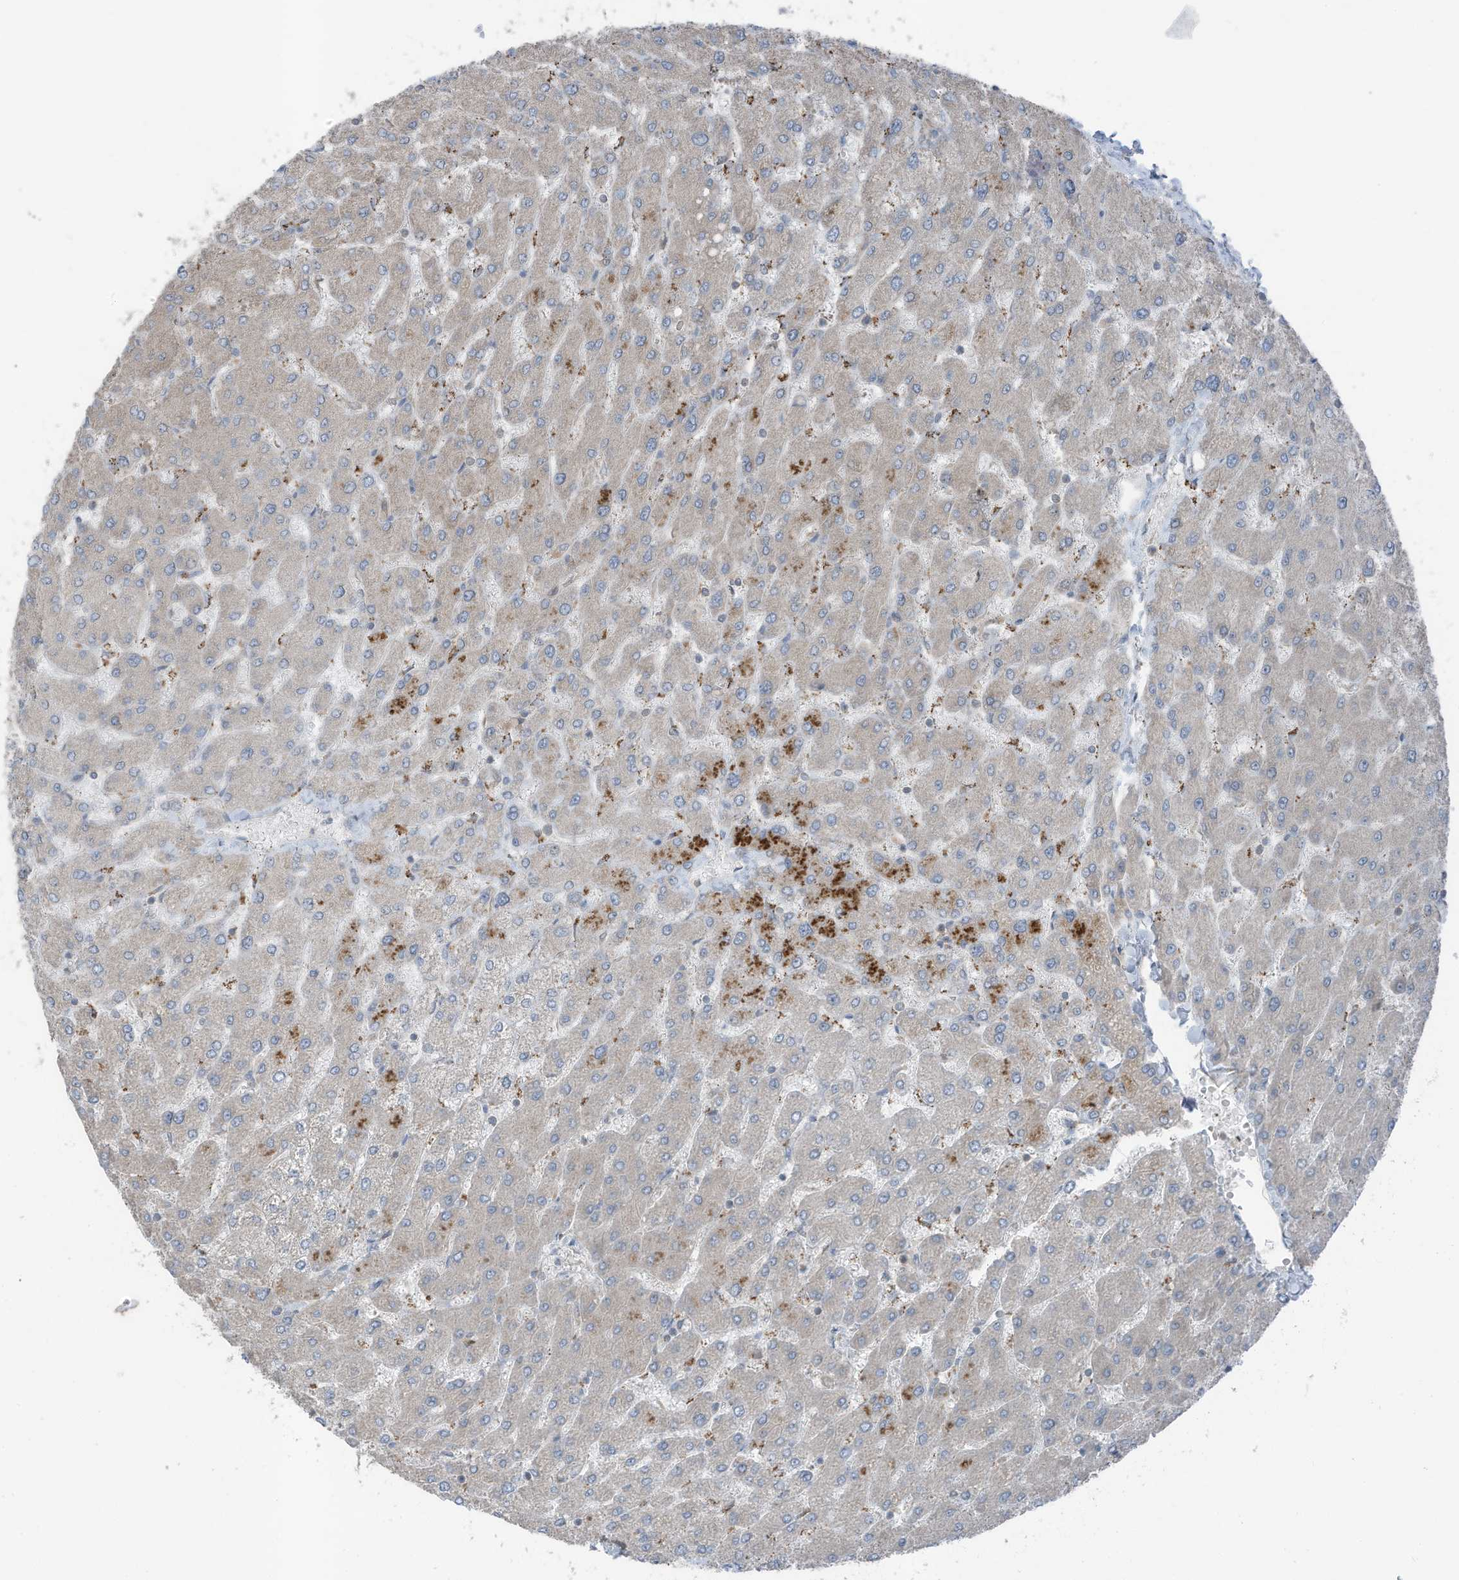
{"staining": {"intensity": "negative", "quantity": "none", "location": "none"}, "tissue": "liver", "cell_type": "Cholangiocytes", "image_type": "normal", "snomed": [{"axis": "morphology", "description": "Normal tissue, NOS"}, {"axis": "topography", "description": "Liver"}], "caption": "Liver stained for a protein using immunohistochemistry (IHC) exhibits no positivity cholangiocytes.", "gene": "TXNDC9", "patient": {"sex": "male", "age": 55}}